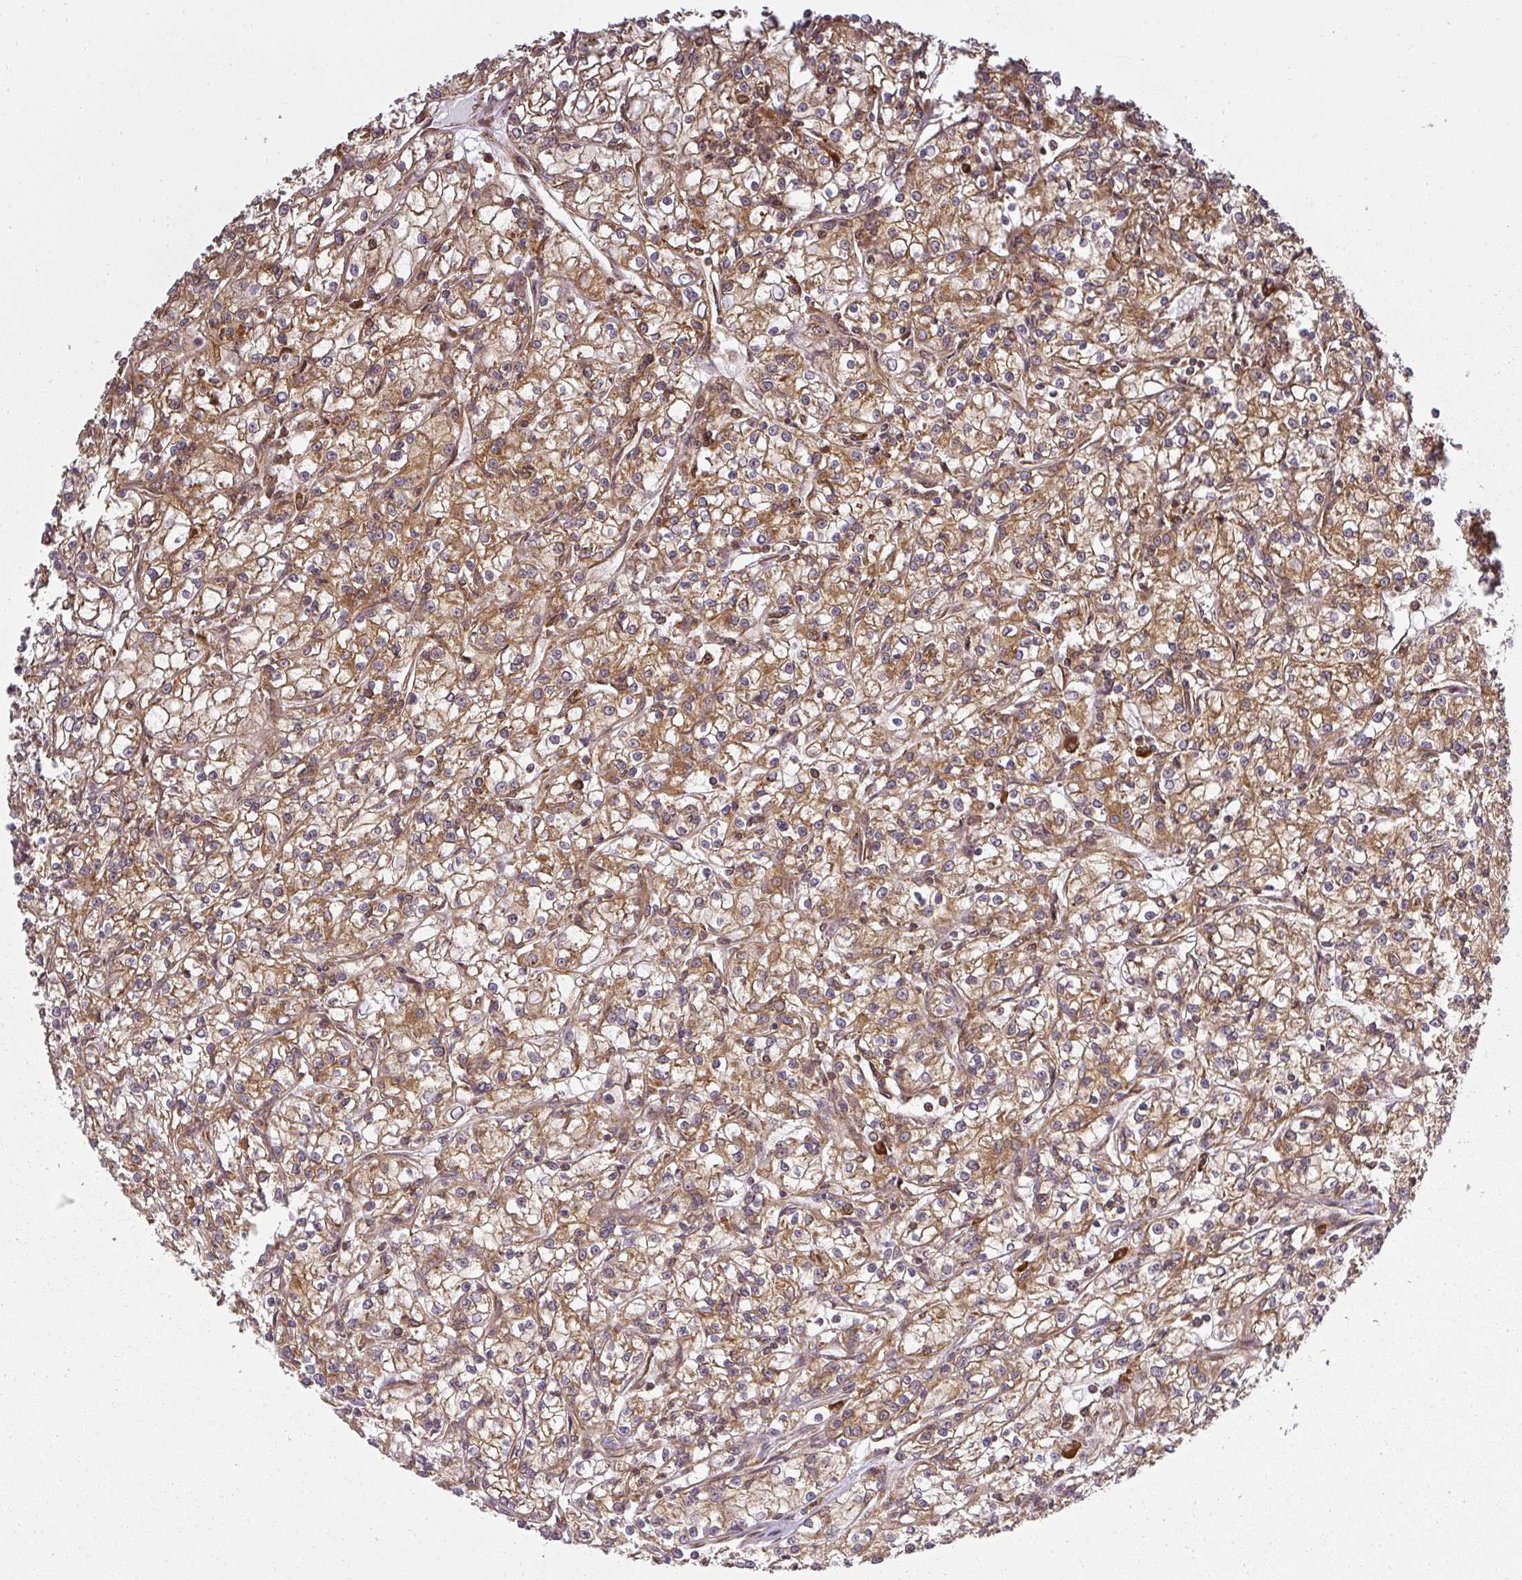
{"staining": {"intensity": "moderate", "quantity": ">75%", "location": "cytoplasmic/membranous"}, "tissue": "renal cancer", "cell_type": "Tumor cells", "image_type": "cancer", "snomed": [{"axis": "morphology", "description": "Adenocarcinoma, NOS"}, {"axis": "topography", "description": "Kidney"}], "caption": "Moderate cytoplasmic/membranous positivity for a protein is appreciated in approximately >75% of tumor cells of renal adenocarcinoma using IHC.", "gene": "PPP6R3", "patient": {"sex": "female", "age": 59}}